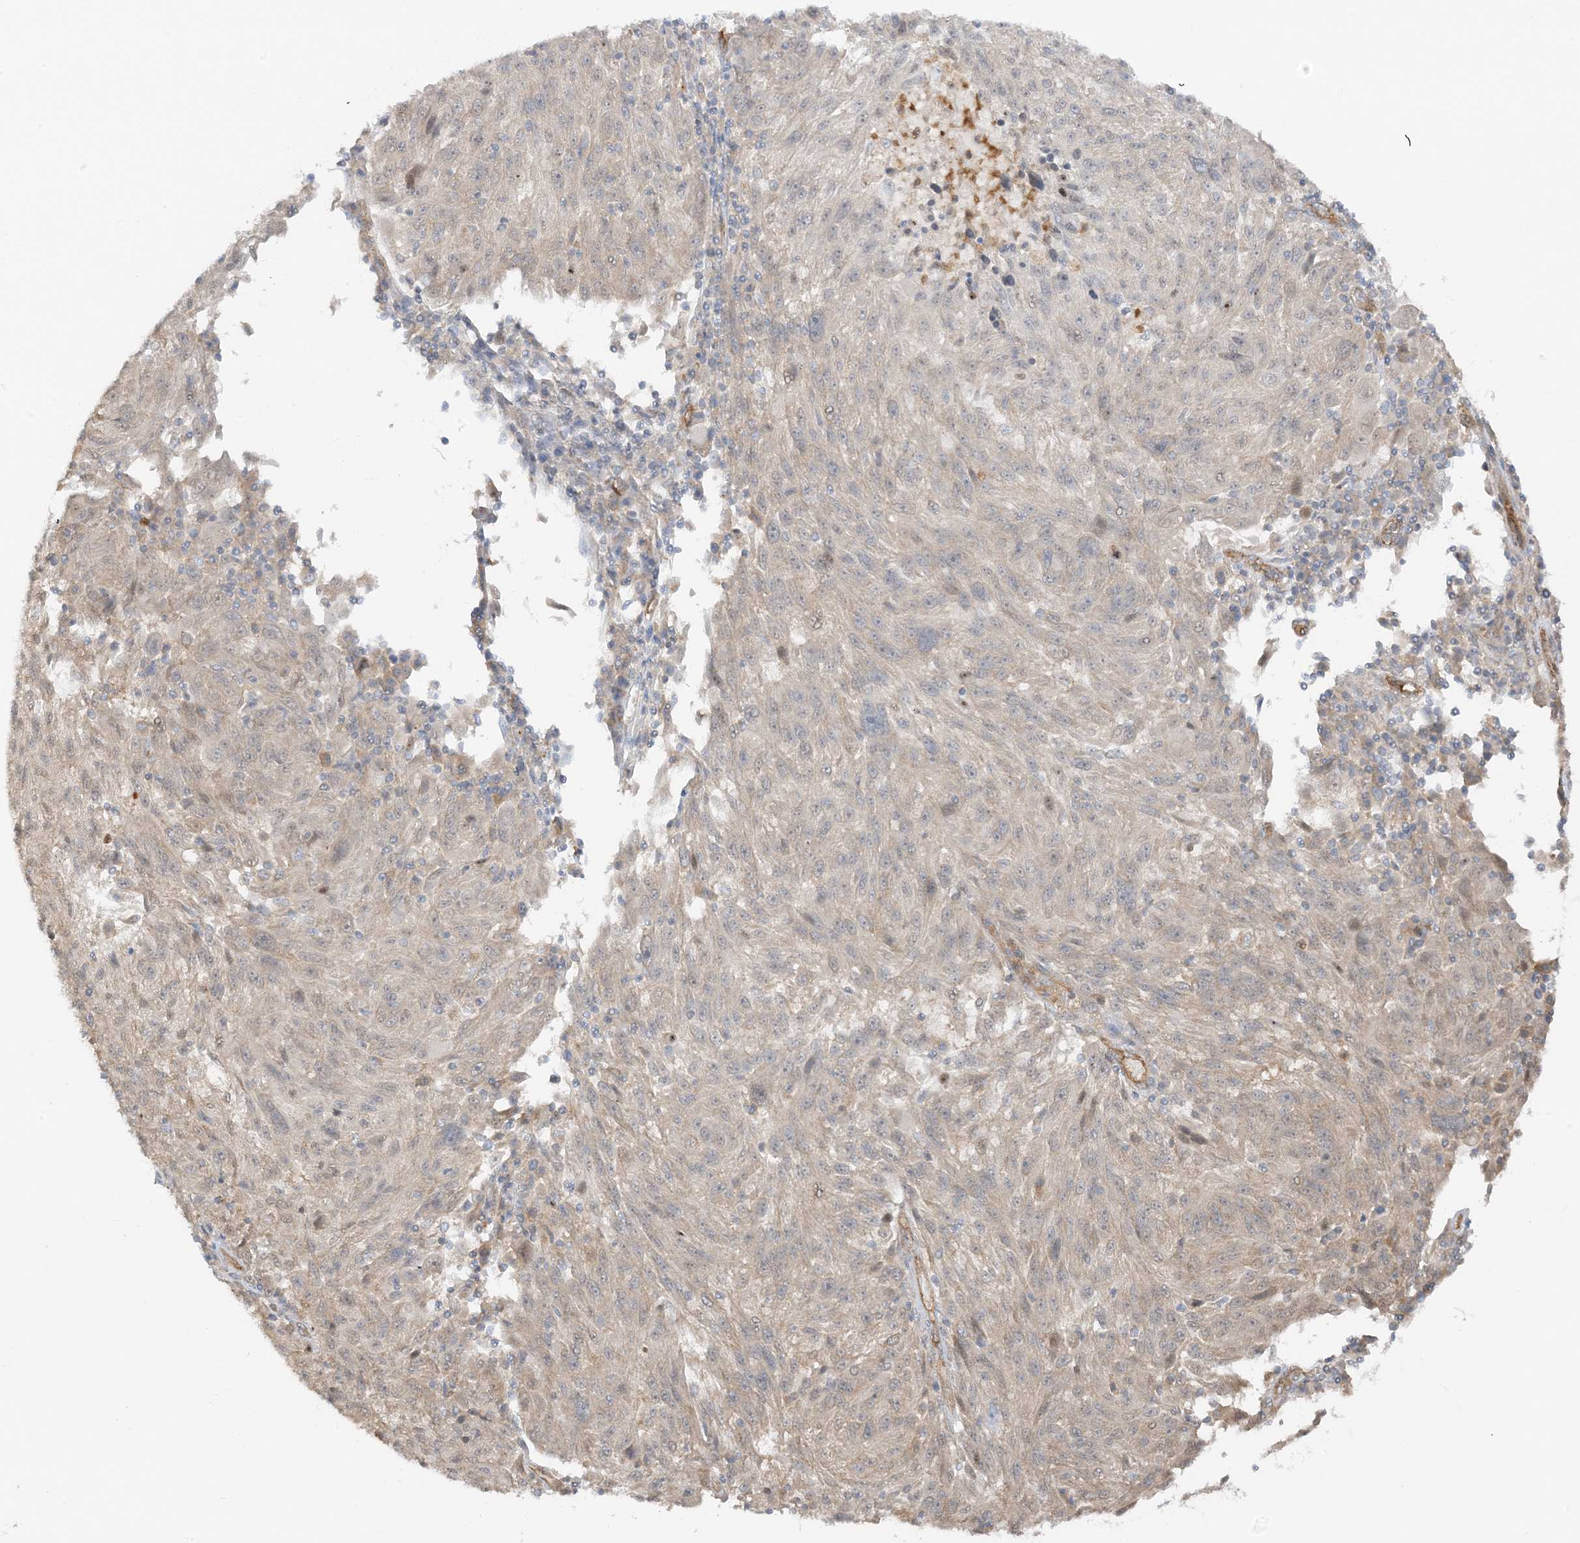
{"staining": {"intensity": "weak", "quantity": "<25%", "location": "cytoplasmic/membranous"}, "tissue": "melanoma", "cell_type": "Tumor cells", "image_type": "cancer", "snomed": [{"axis": "morphology", "description": "Malignant melanoma, NOS"}, {"axis": "topography", "description": "Skin"}], "caption": "Tumor cells are negative for protein expression in human malignant melanoma. Brightfield microscopy of IHC stained with DAB (3,3'-diaminobenzidine) (brown) and hematoxylin (blue), captured at high magnification.", "gene": "UBAP2L", "patient": {"sex": "male", "age": 53}}